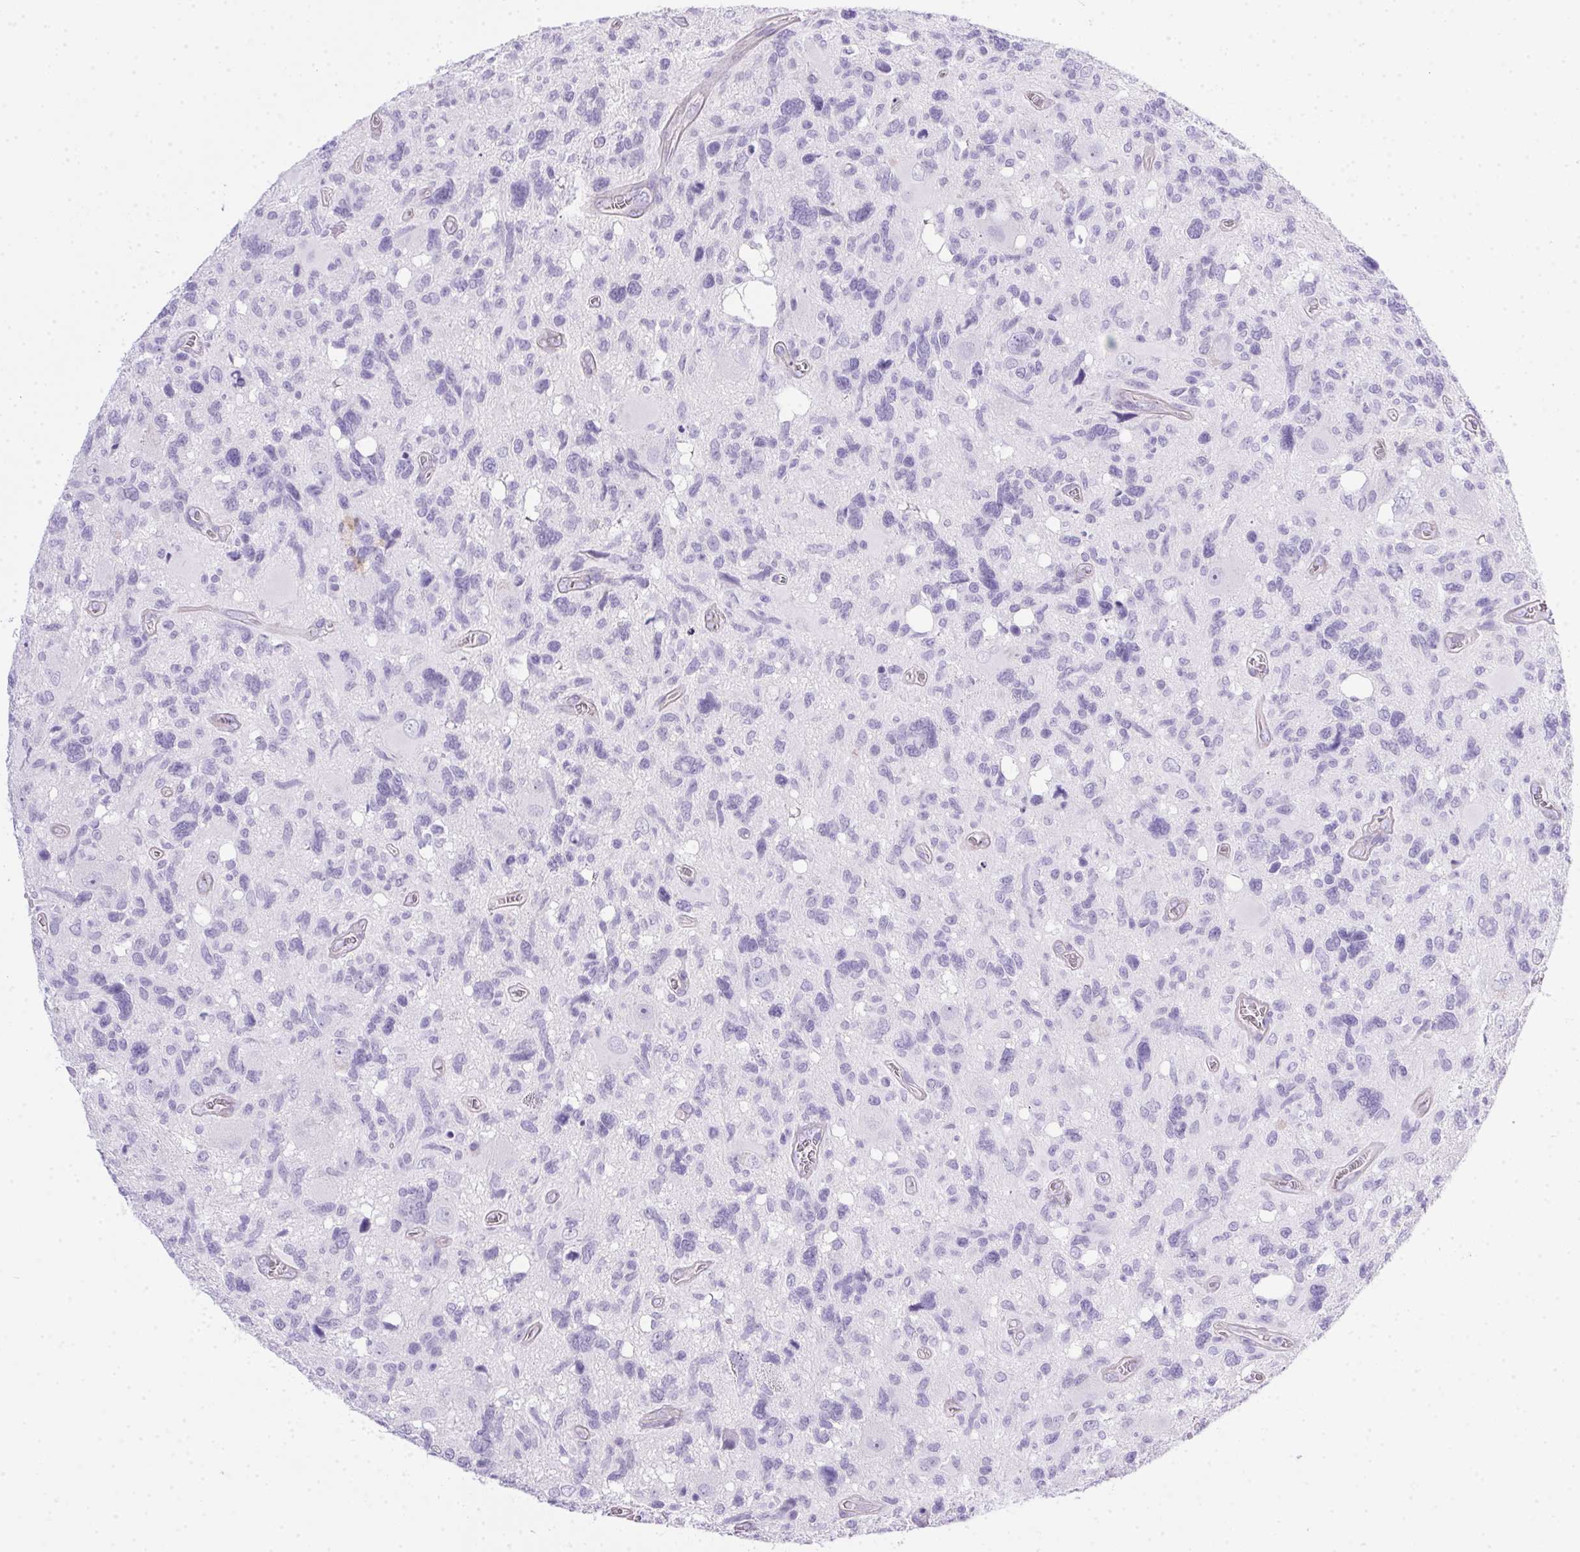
{"staining": {"intensity": "negative", "quantity": "none", "location": "none"}, "tissue": "glioma", "cell_type": "Tumor cells", "image_type": "cancer", "snomed": [{"axis": "morphology", "description": "Glioma, malignant, High grade"}, {"axis": "topography", "description": "Brain"}], "caption": "Tumor cells are negative for brown protein staining in glioma. Brightfield microscopy of immunohistochemistry stained with DAB (3,3'-diaminobenzidine) (brown) and hematoxylin (blue), captured at high magnification.", "gene": "SPACA5B", "patient": {"sex": "male", "age": 49}}